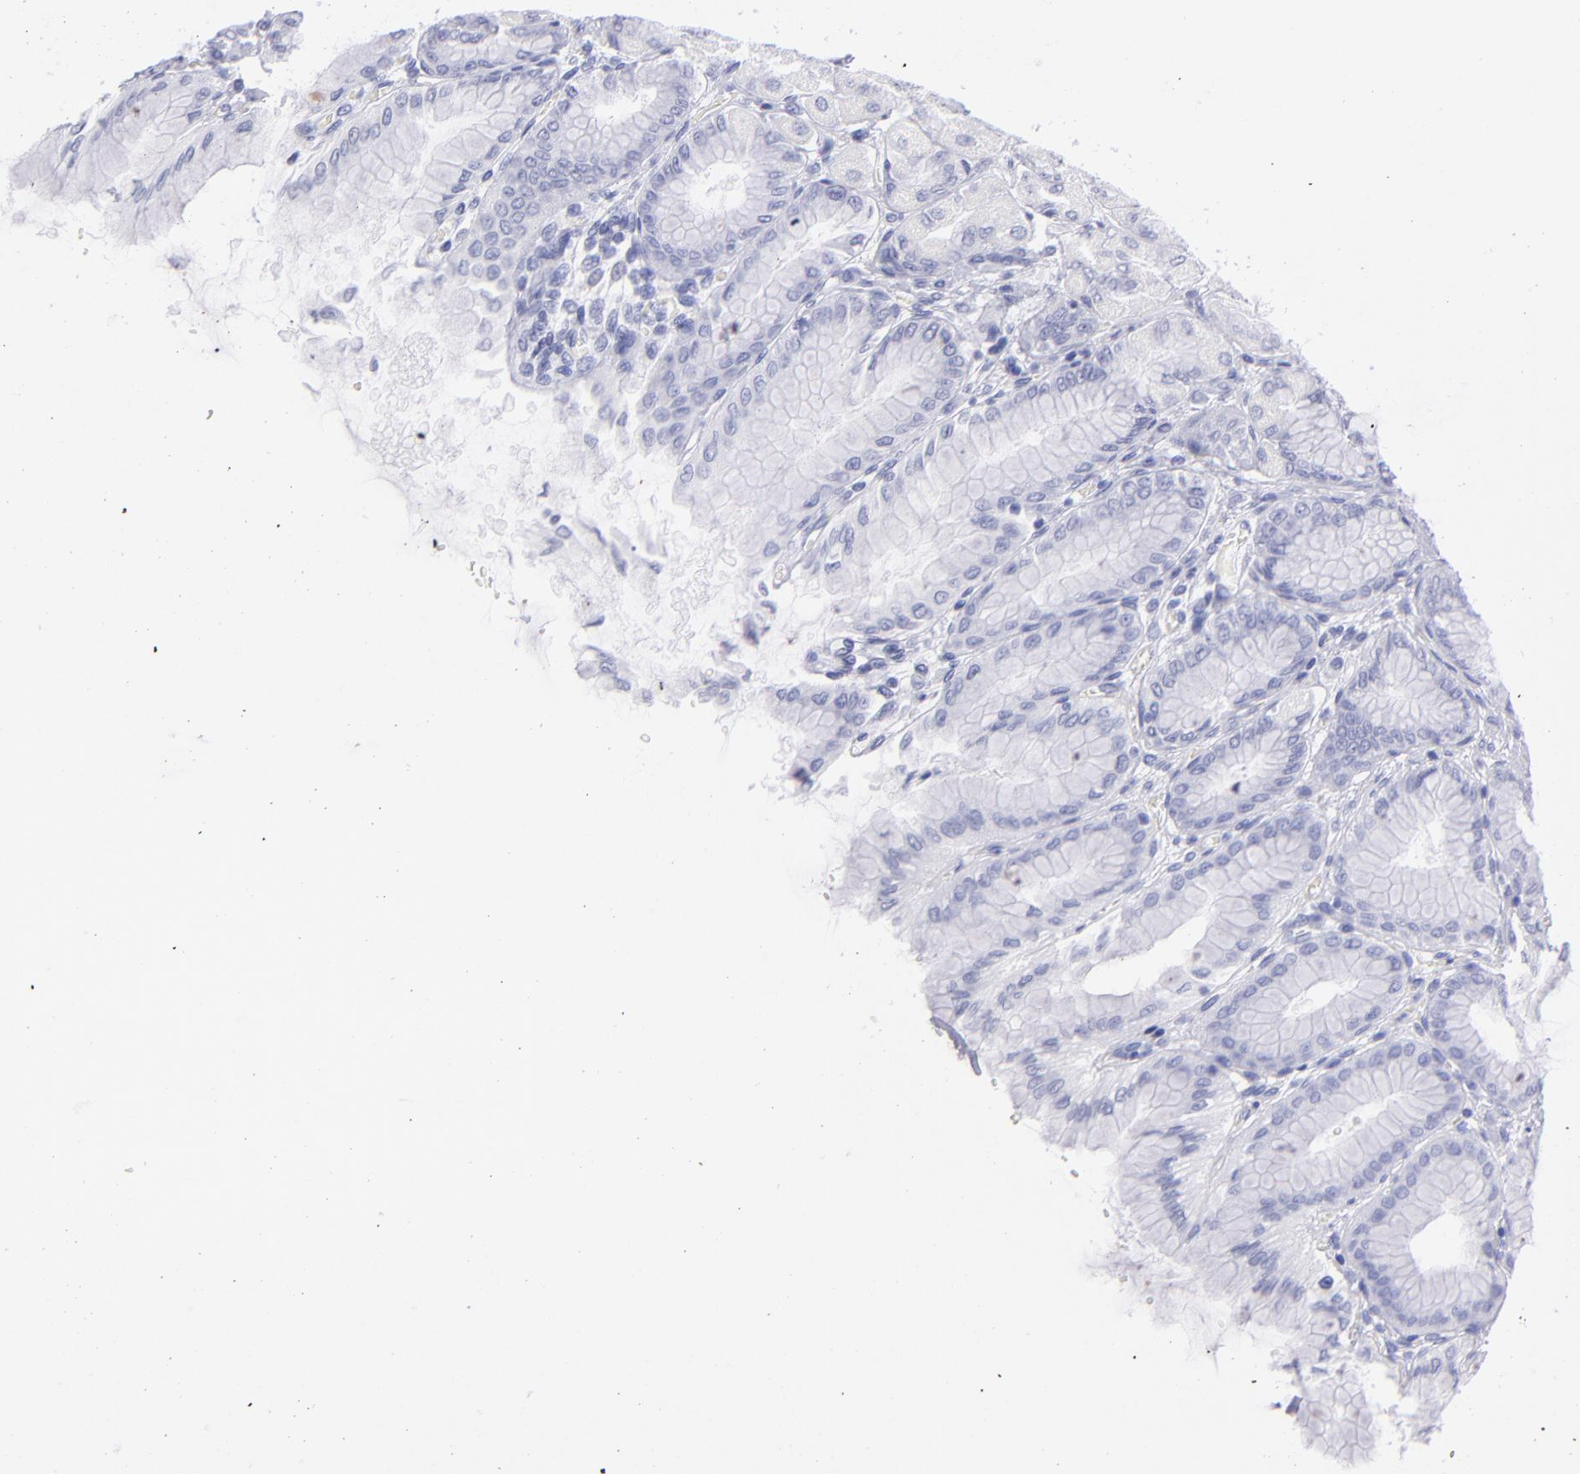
{"staining": {"intensity": "negative", "quantity": "none", "location": "none"}, "tissue": "stomach", "cell_type": "Glandular cells", "image_type": "normal", "snomed": [{"axis": "morphology", "description": "Normal tissue, NOS"}, {"axis": "topography", "description": "Stomach, upper"}], "caption": "The histopathology image reveals no significant positivity in glandular cells of stomach.", "gene": "PRPH", "patient": {"sex": "female", "age": 56}}